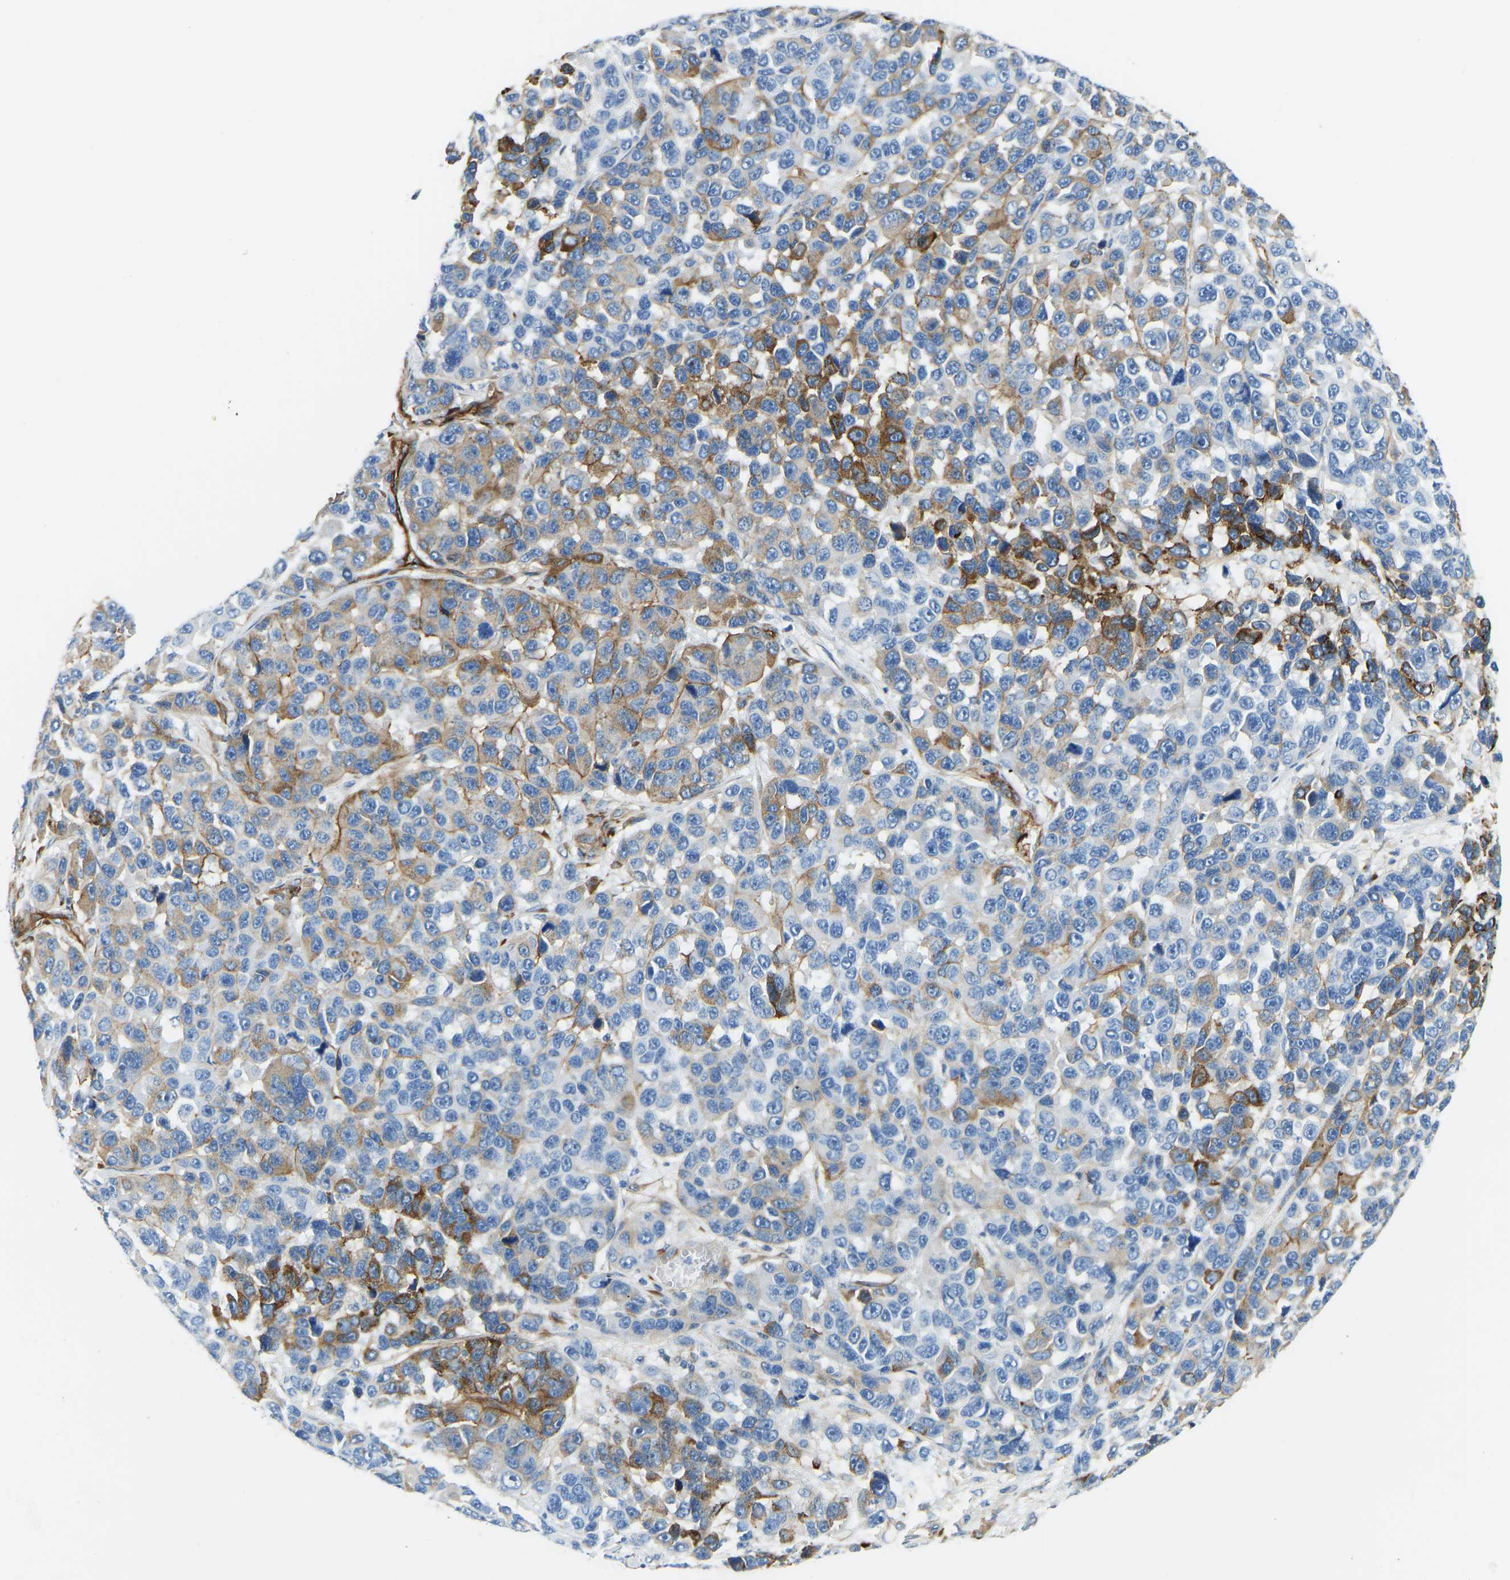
{"staining": {"intensity": "moderate", "quantity": "25%-75%", "location": "cytoplasmic/membranous"}, "tissue": "melanoma", "cell_type": "Tumor cells", "image_type": "cancer", "snomed": [{"axis": "morphology", "description": "Malignant melanoma, NOS"}, {"axis": "topography", "description": "Skin"}], "caption": "IHC of human malignant melanoma reveals medium levels of moderate cytoplasmic/membranous staining in approximately 25%-75% of tumor cells. (Stains: DAB (3,3'-diaminobenzidine) in brown, nuclei in blue, Microscopy: brightfield microscopy at high magnification).", "gene": "COL15A1", "patient": {"sex": "male", "age": 53}}